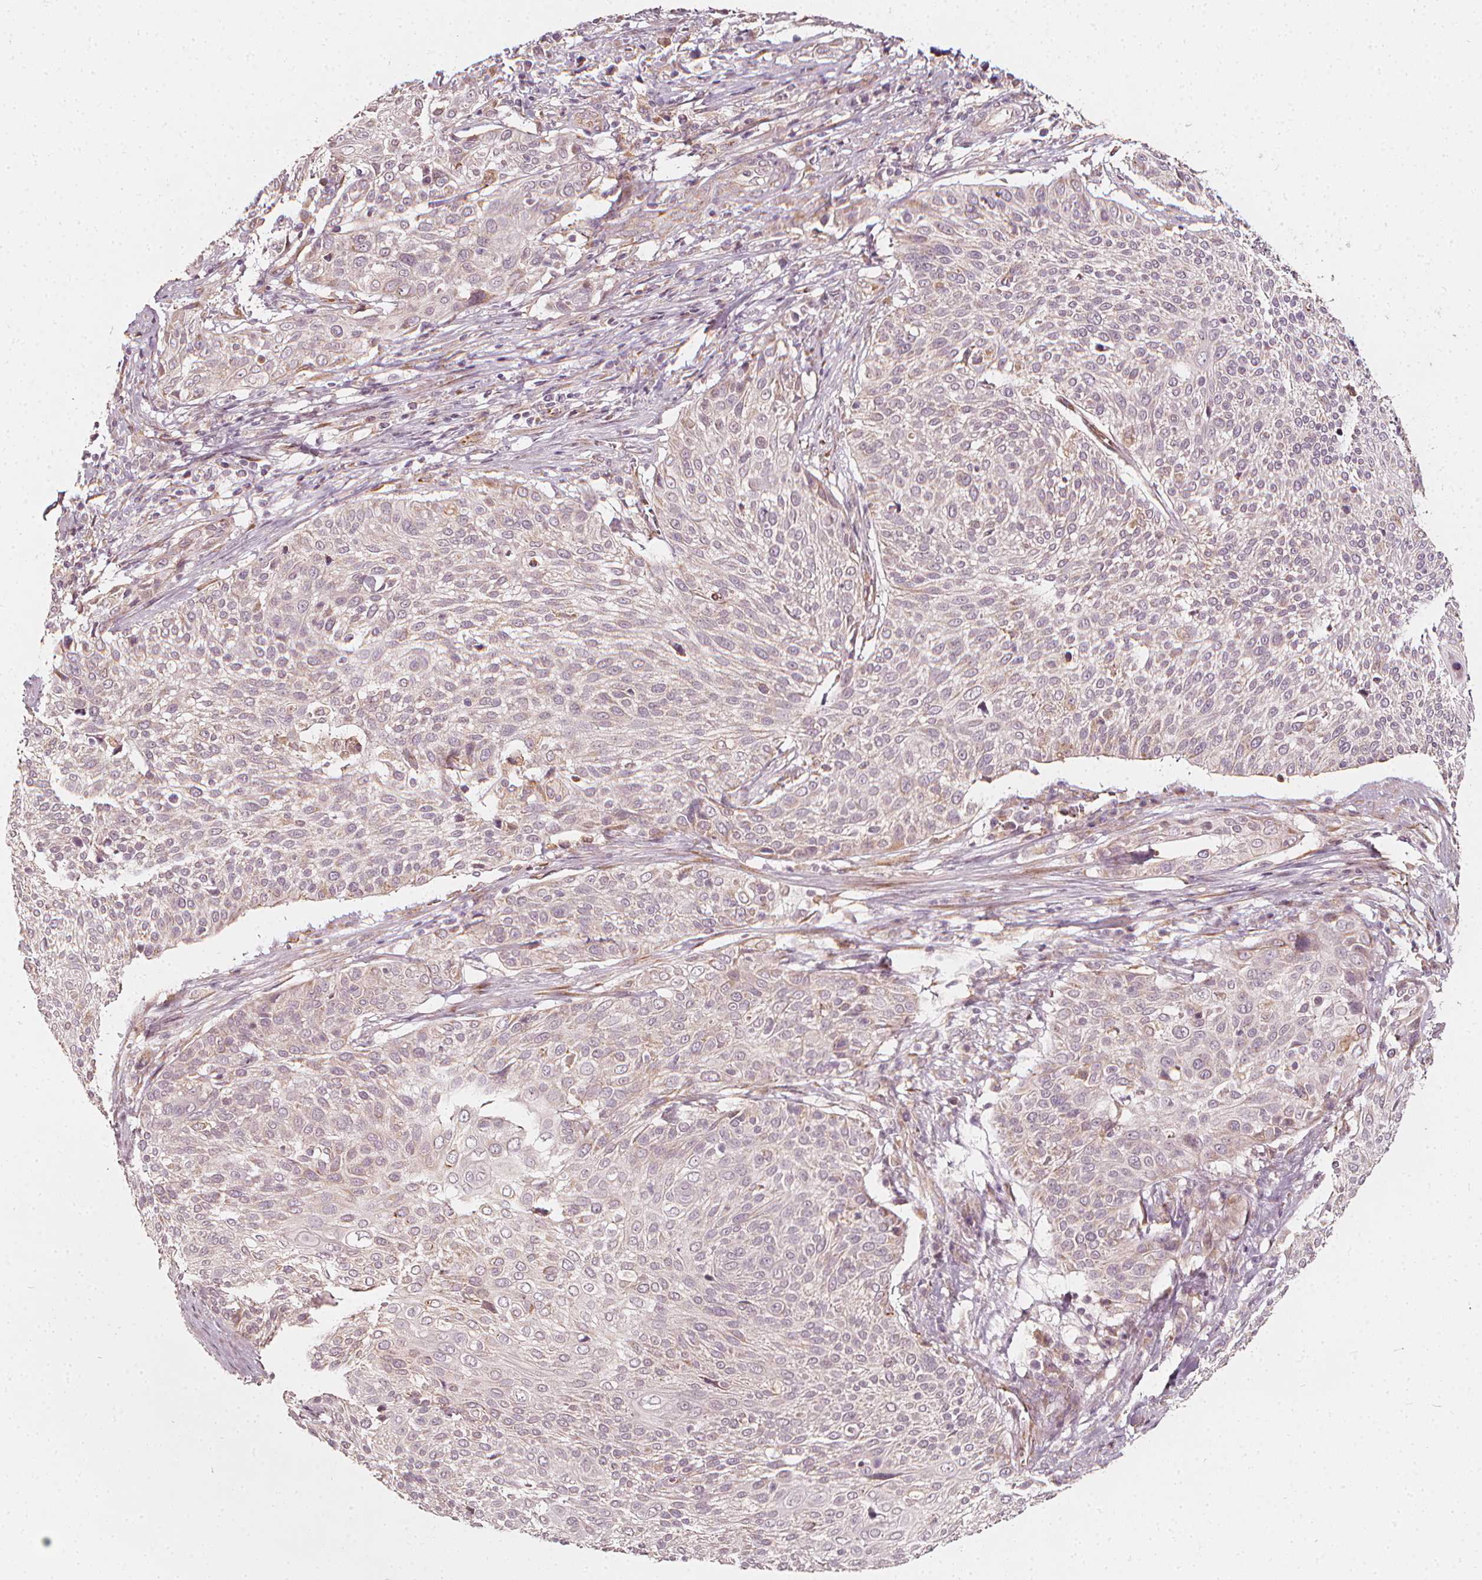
{"staining": {"intensity": "negative", "quantity": "none", "location": "none"}, "tissue": "cervical cancer", "cell_type": "Tumor cells", "image_type": "cancer", "snomed": [{"axis": "morphology", "description": "Squamous cell carcinoma, NOS"}, {"axis": "topography", "description": "Cervix"}], "caption": "Tumor cells are negative for brown protein staining in cervical cancer.", "gene": "NPC1L1", "patient": {"sex": "female", "age": 31}}